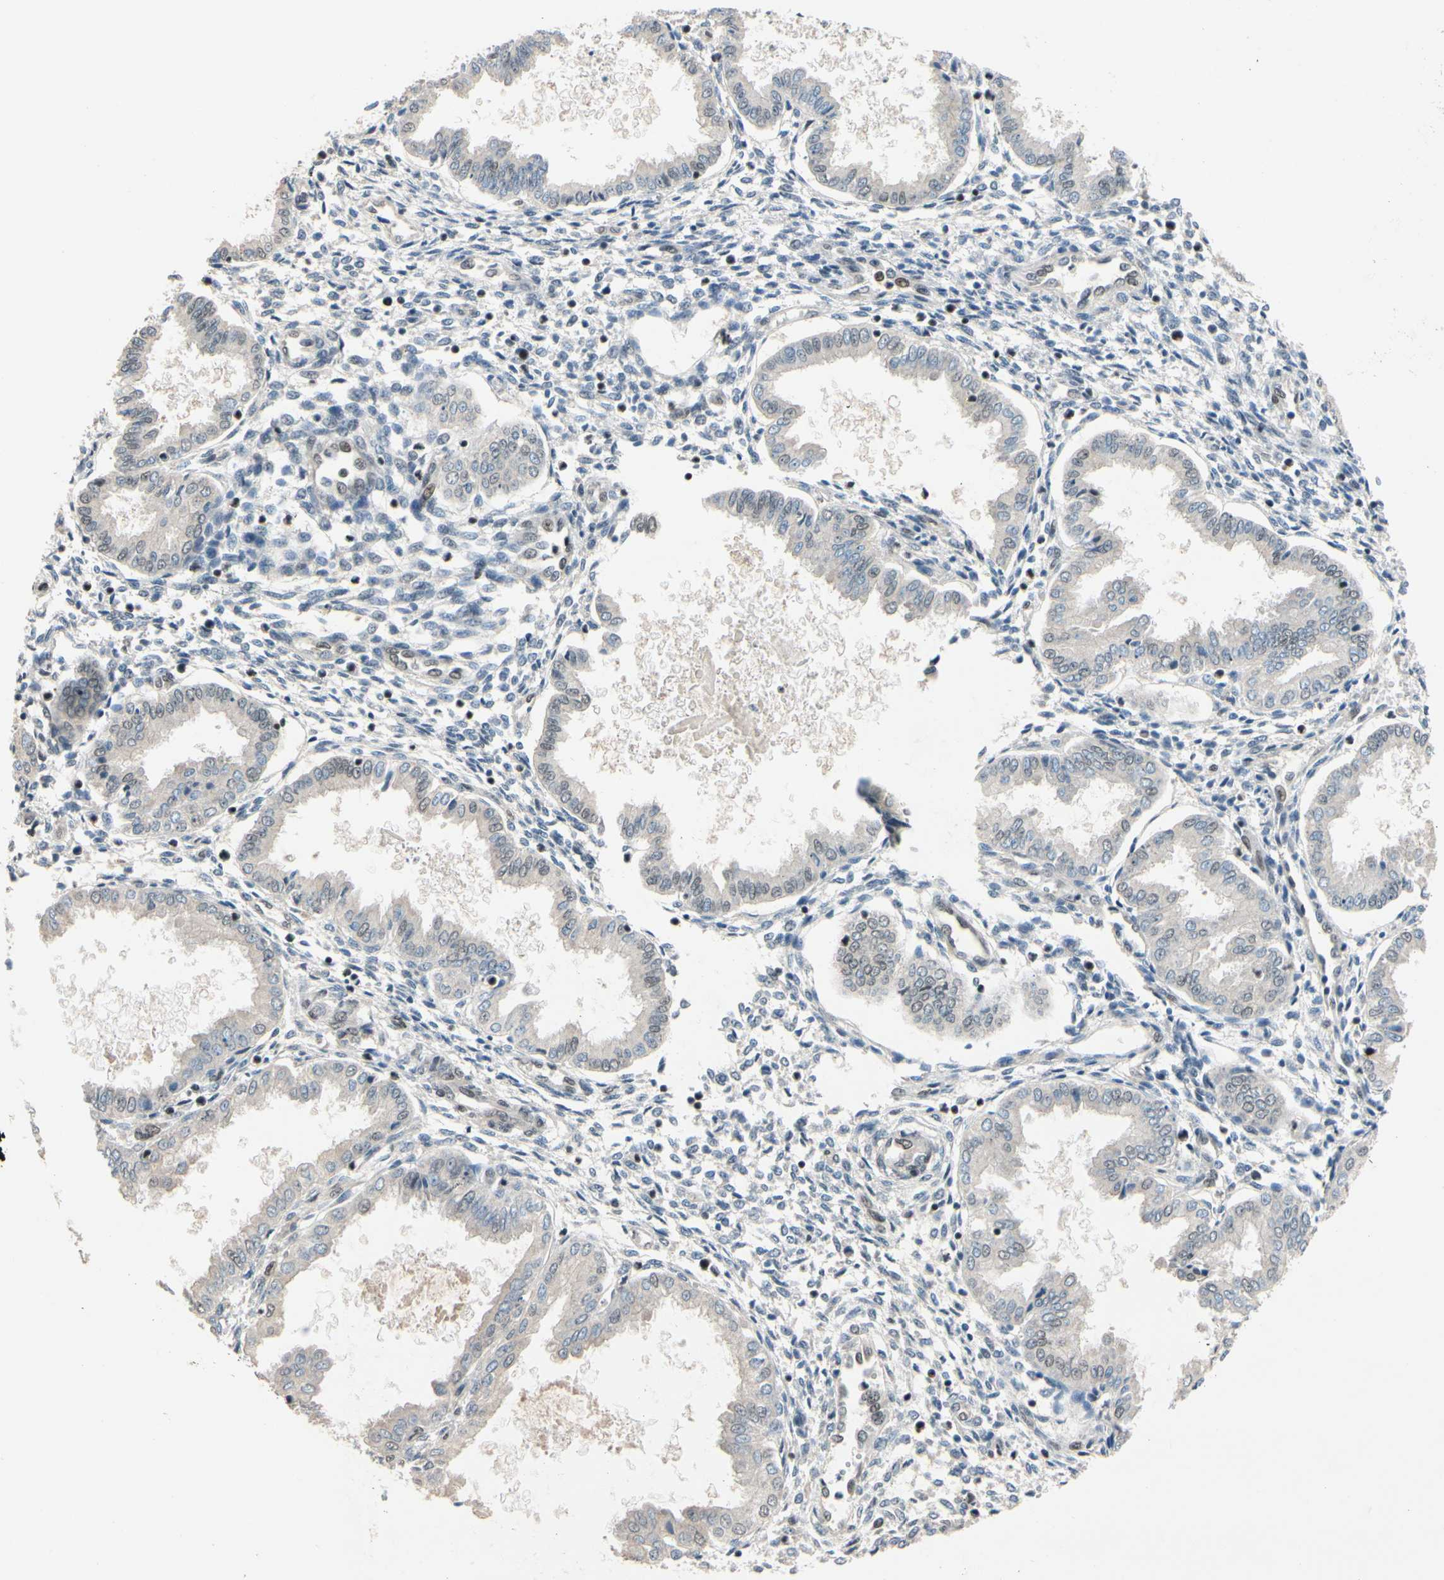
{"staining": {"intensity": "weak", "quantity": "<25%", "location": "nuclear"}, "tissue": "endometrium", "cell_type": "Cells in endometrial stroma", "image_type": "normal", "snomed": [{"axis": "morphology", "description": "Normal tissue, NOS"}, {"axis": "topography", "description": "Endometrium"}], "caption": "Immunohistochemistry (IHC) of unremarkable human endometrium displays no expression in cells in endometrial stroma. (DAB (3,3'-diaminobenzidine) immunohistochemistry (IHC) visualized using brightfield microscopy, high magnification).", "gene": "TAF4", "patient": {"sex": "female", "age": 33}}